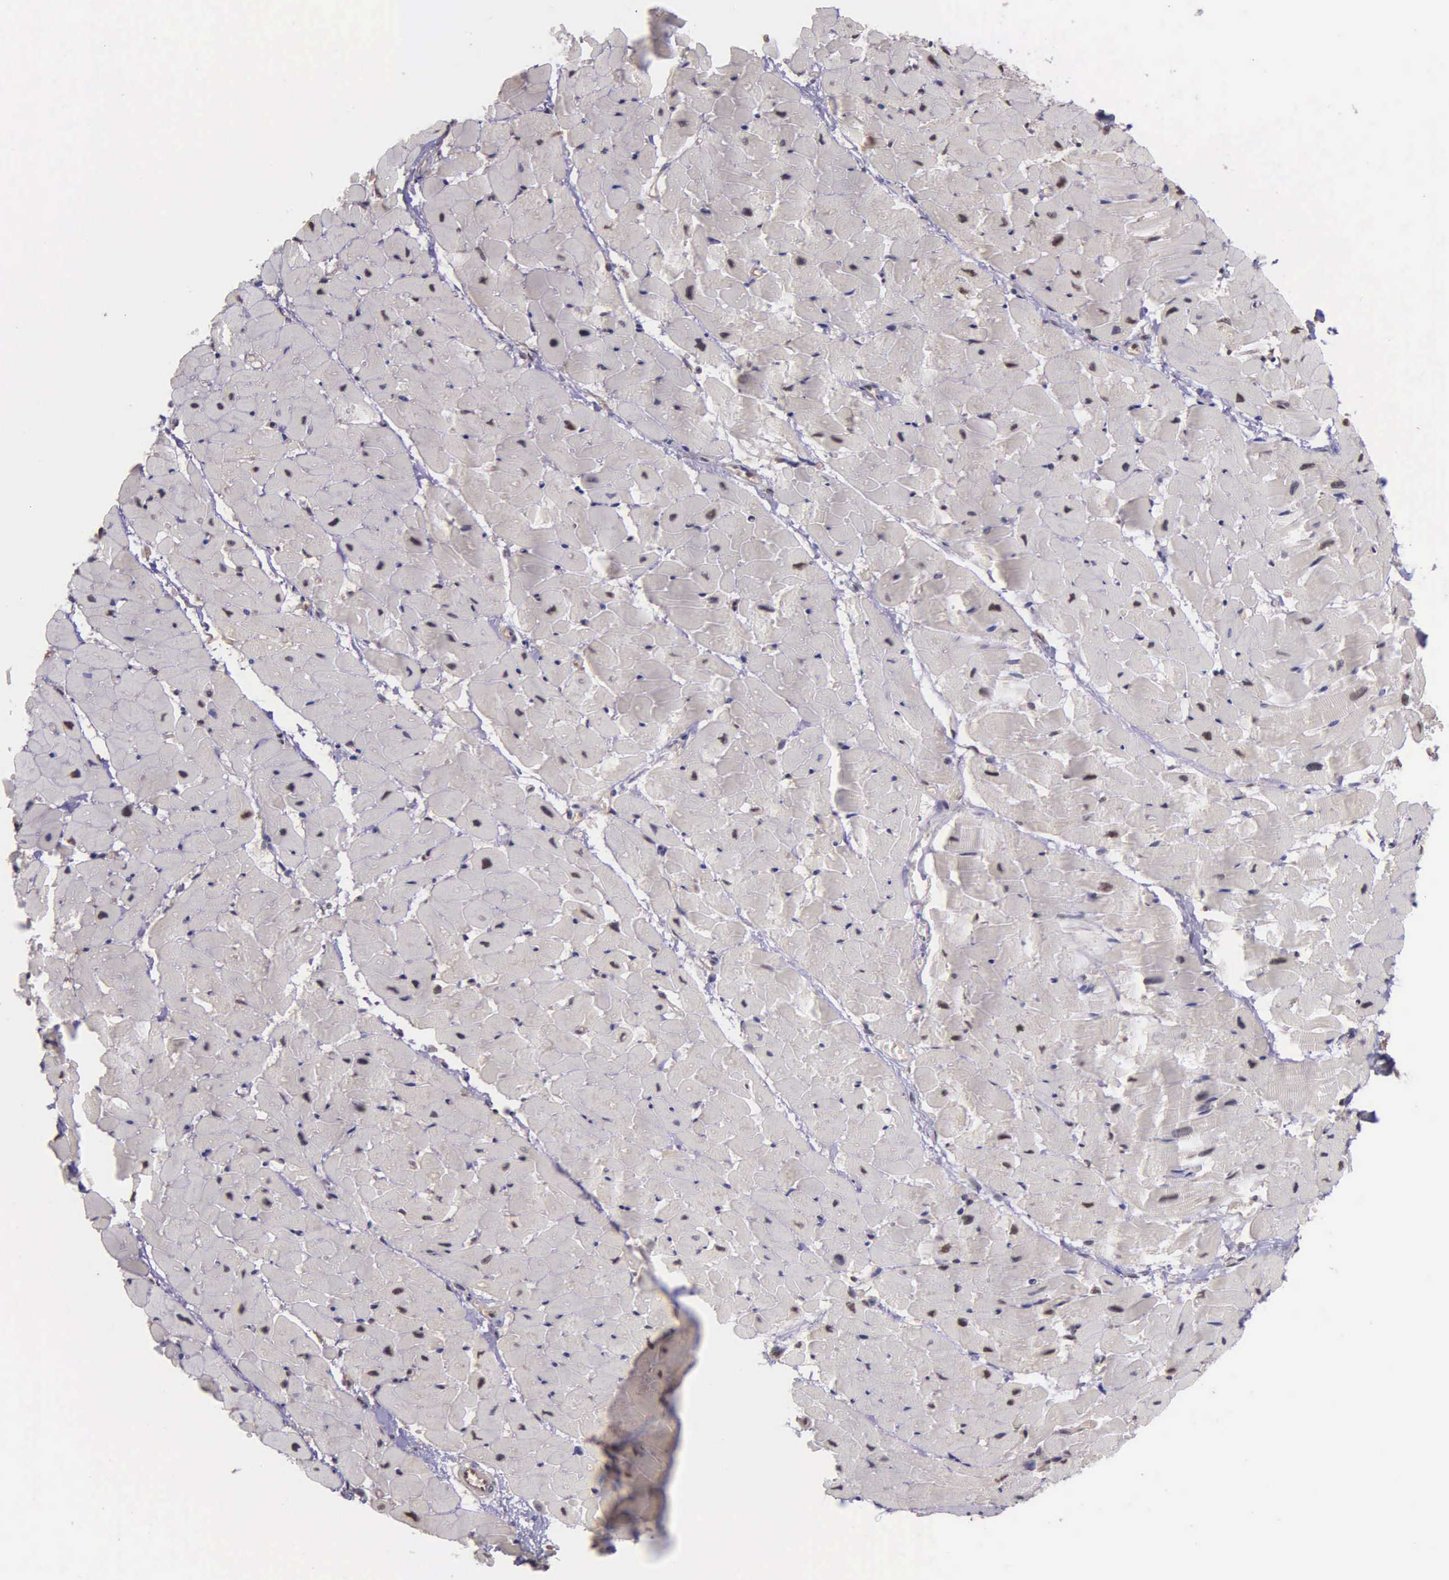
{"staining": {"intensity": "negative", "quantity": "none", "location": "none"}, "tissue": "heart muscle", "cell_type": "Cardiomyocytes", "image_type": "normal", "snomed": [{"axis": "morphology", "description": "Normal tissue, NOS"}, {"axis": "topography", "description": "Heart"}], "caption": "The IHC micrograph has no significant positivity in cardiomyocytes of heart muscle.", "gene": "PSMC1", "patient": {"sex": "female", "age": 19}}